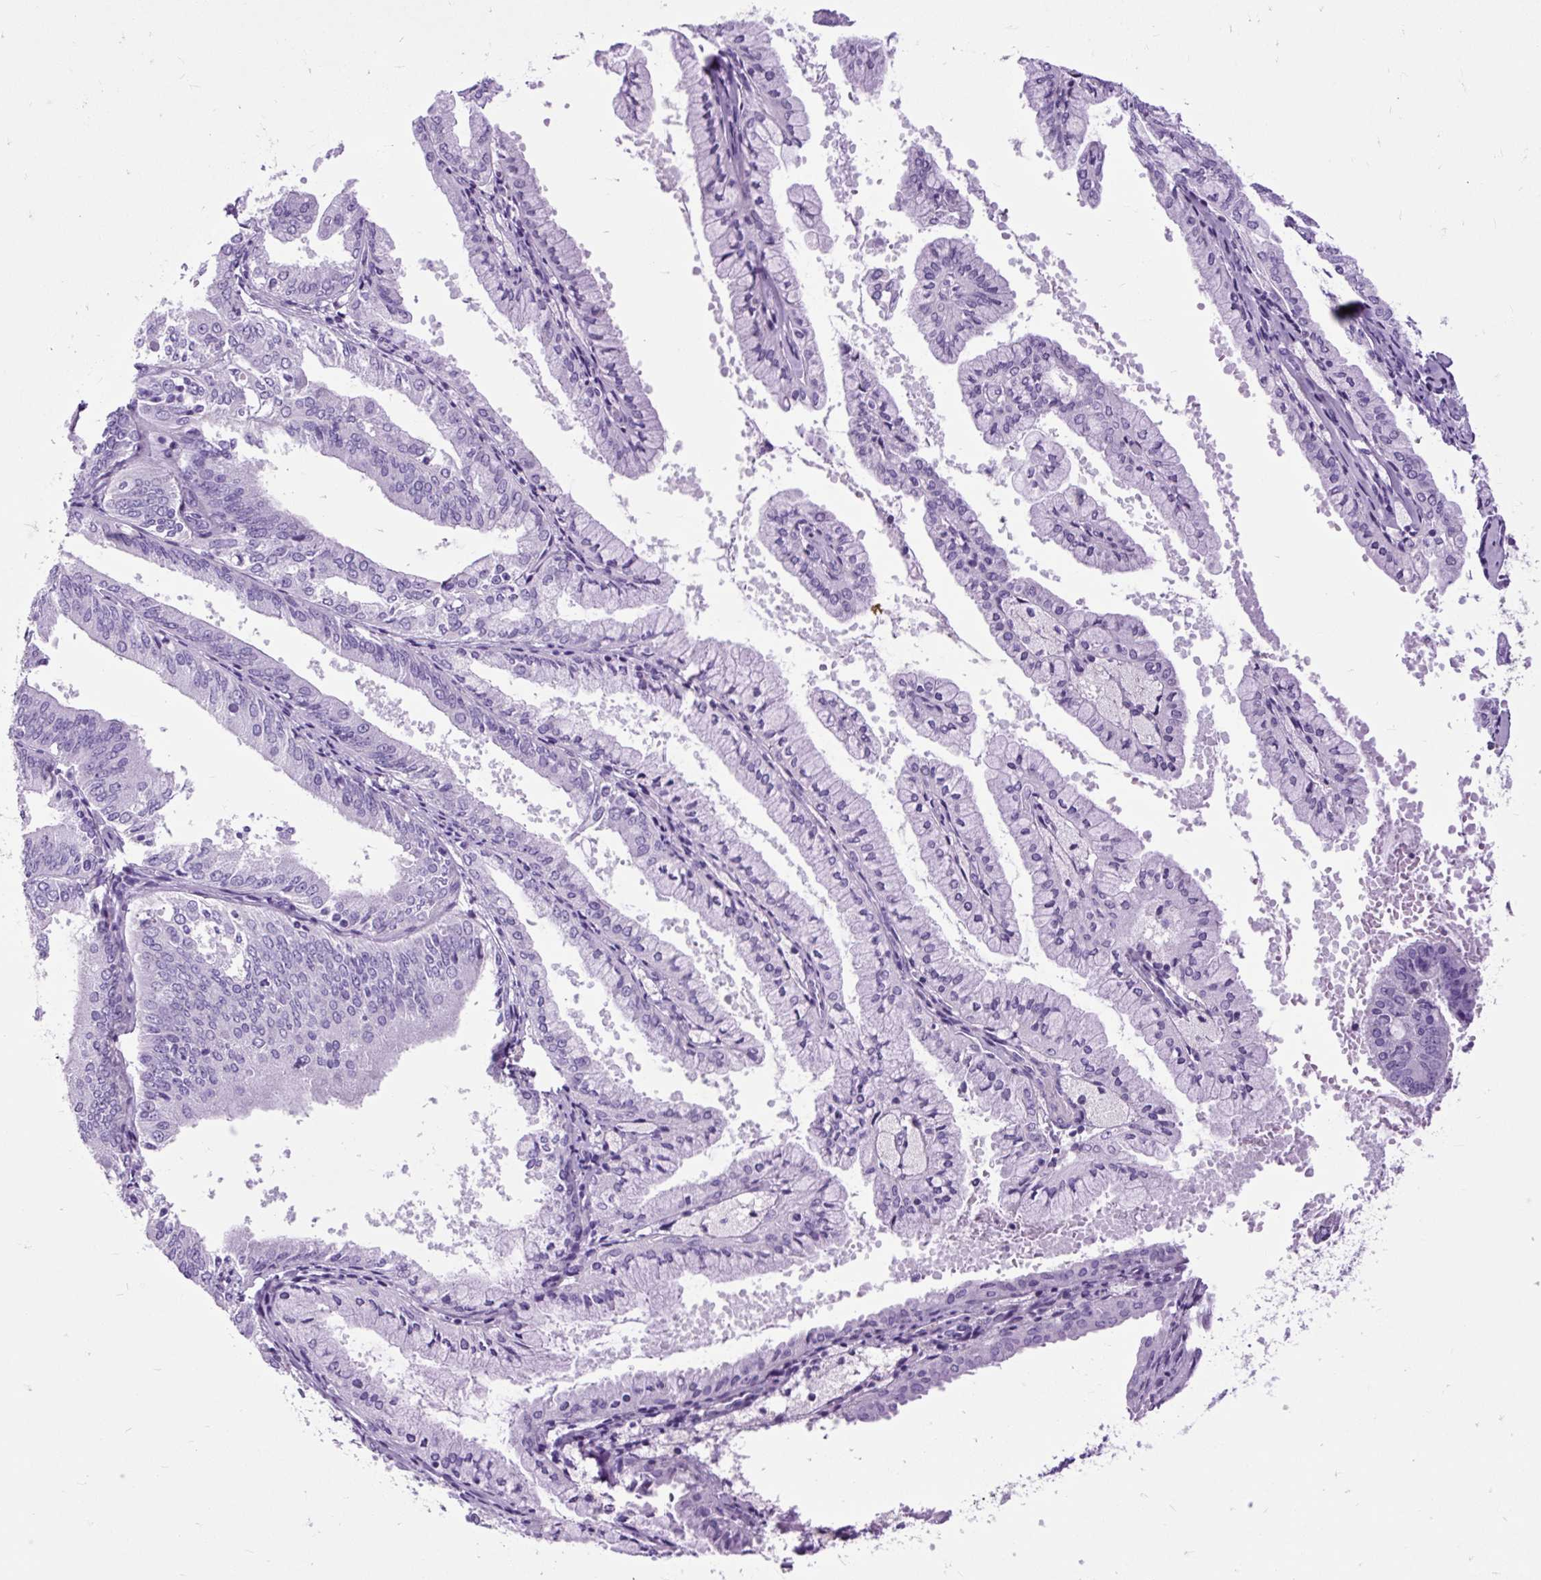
{"staining": {"intensity": "negative", "quantity": "none", "location": "none"}, "tissue": "endometrial cancer", "cell_type": "Tumor cells", "image_type": "cancer", "snomed": [{"axis": "morphology", "description": "Adenocarcinoma, NOS"}, {"axis": "topography", "description": "Endometrium"}], "caption": "DAB (3,3'-diaminobenzidine) immunohistochemical staining of endometrial cancer (adenocarcinoma) reveals no significant staining in tumor cells. (DAB (3,3'-diaminobenzidine) immunohistochemistry (IHC) visualized using brightfield microscopy, high magnification).", "gene": "DPP6", "patient": {"sex": "female", "age": 63}}